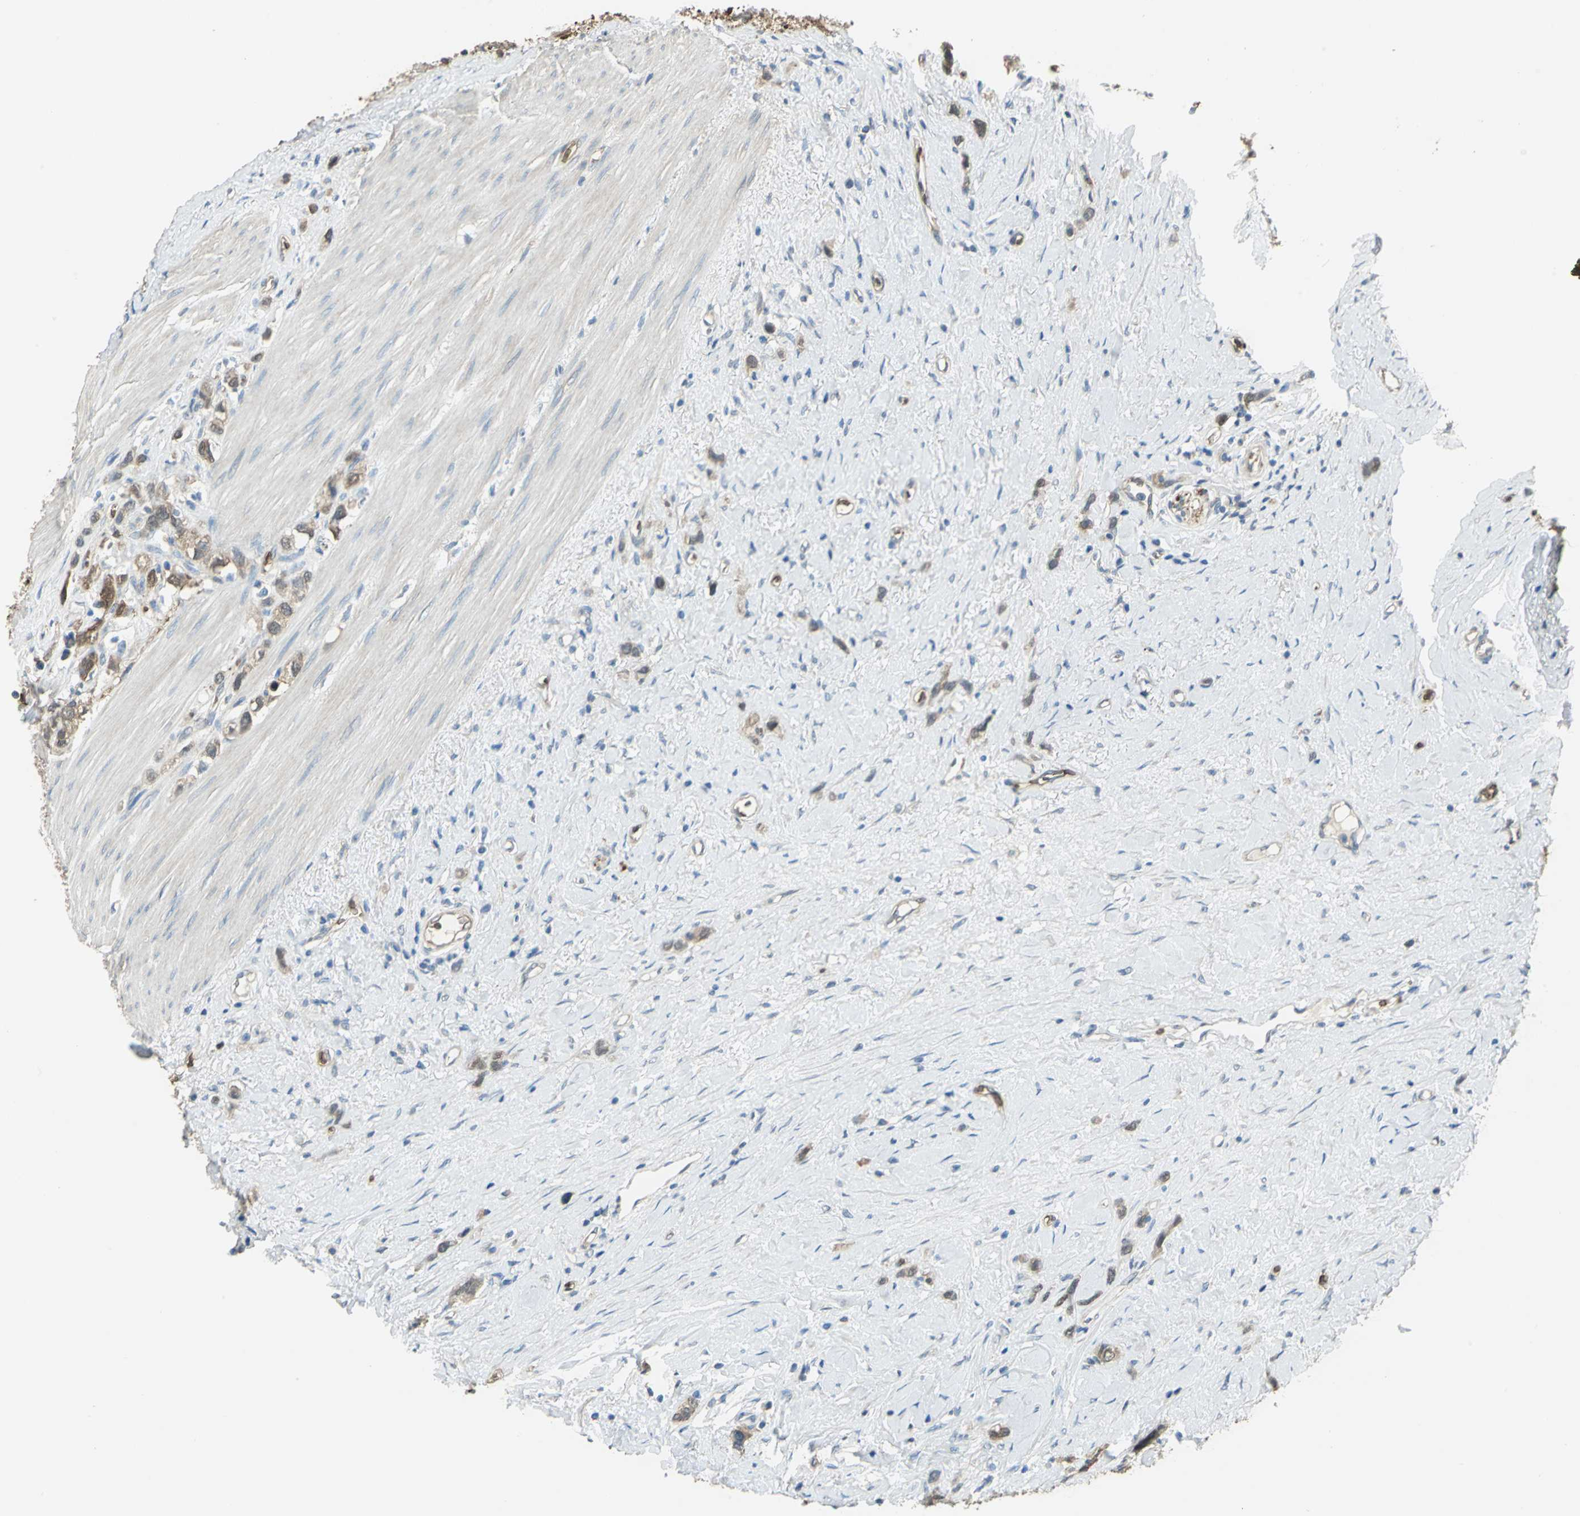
{"staining": {"intensity": "weak", "quantity": ">75%", "location": "cytoplasmic/membranous,nuclear"}, "tissue": "stomach cancer", "cell_type": "Tumor cells", "image_type": "cancer", "snomed": [{"axis": "morphology", "description": "Normal tissue, NOS"}, {"axis": "morphology", "description": "Adenocarcinoma, NOS"}, {"axis": "morphology", "description": "Adenocarcinoma, High grade"}, {"axis": "topography", "description": "Stomach, upper"}, {"axis": "topography", "description": "Stomach"}], "caption": "A low amount of weak cytoplasmic/membranous and nuclear expression is identified in approximately >75% of tumor cells in adenocarcinoma (stomach) tissue.", "gene": "DDAH1", "patient": {"sex": "female", "age": 65}}